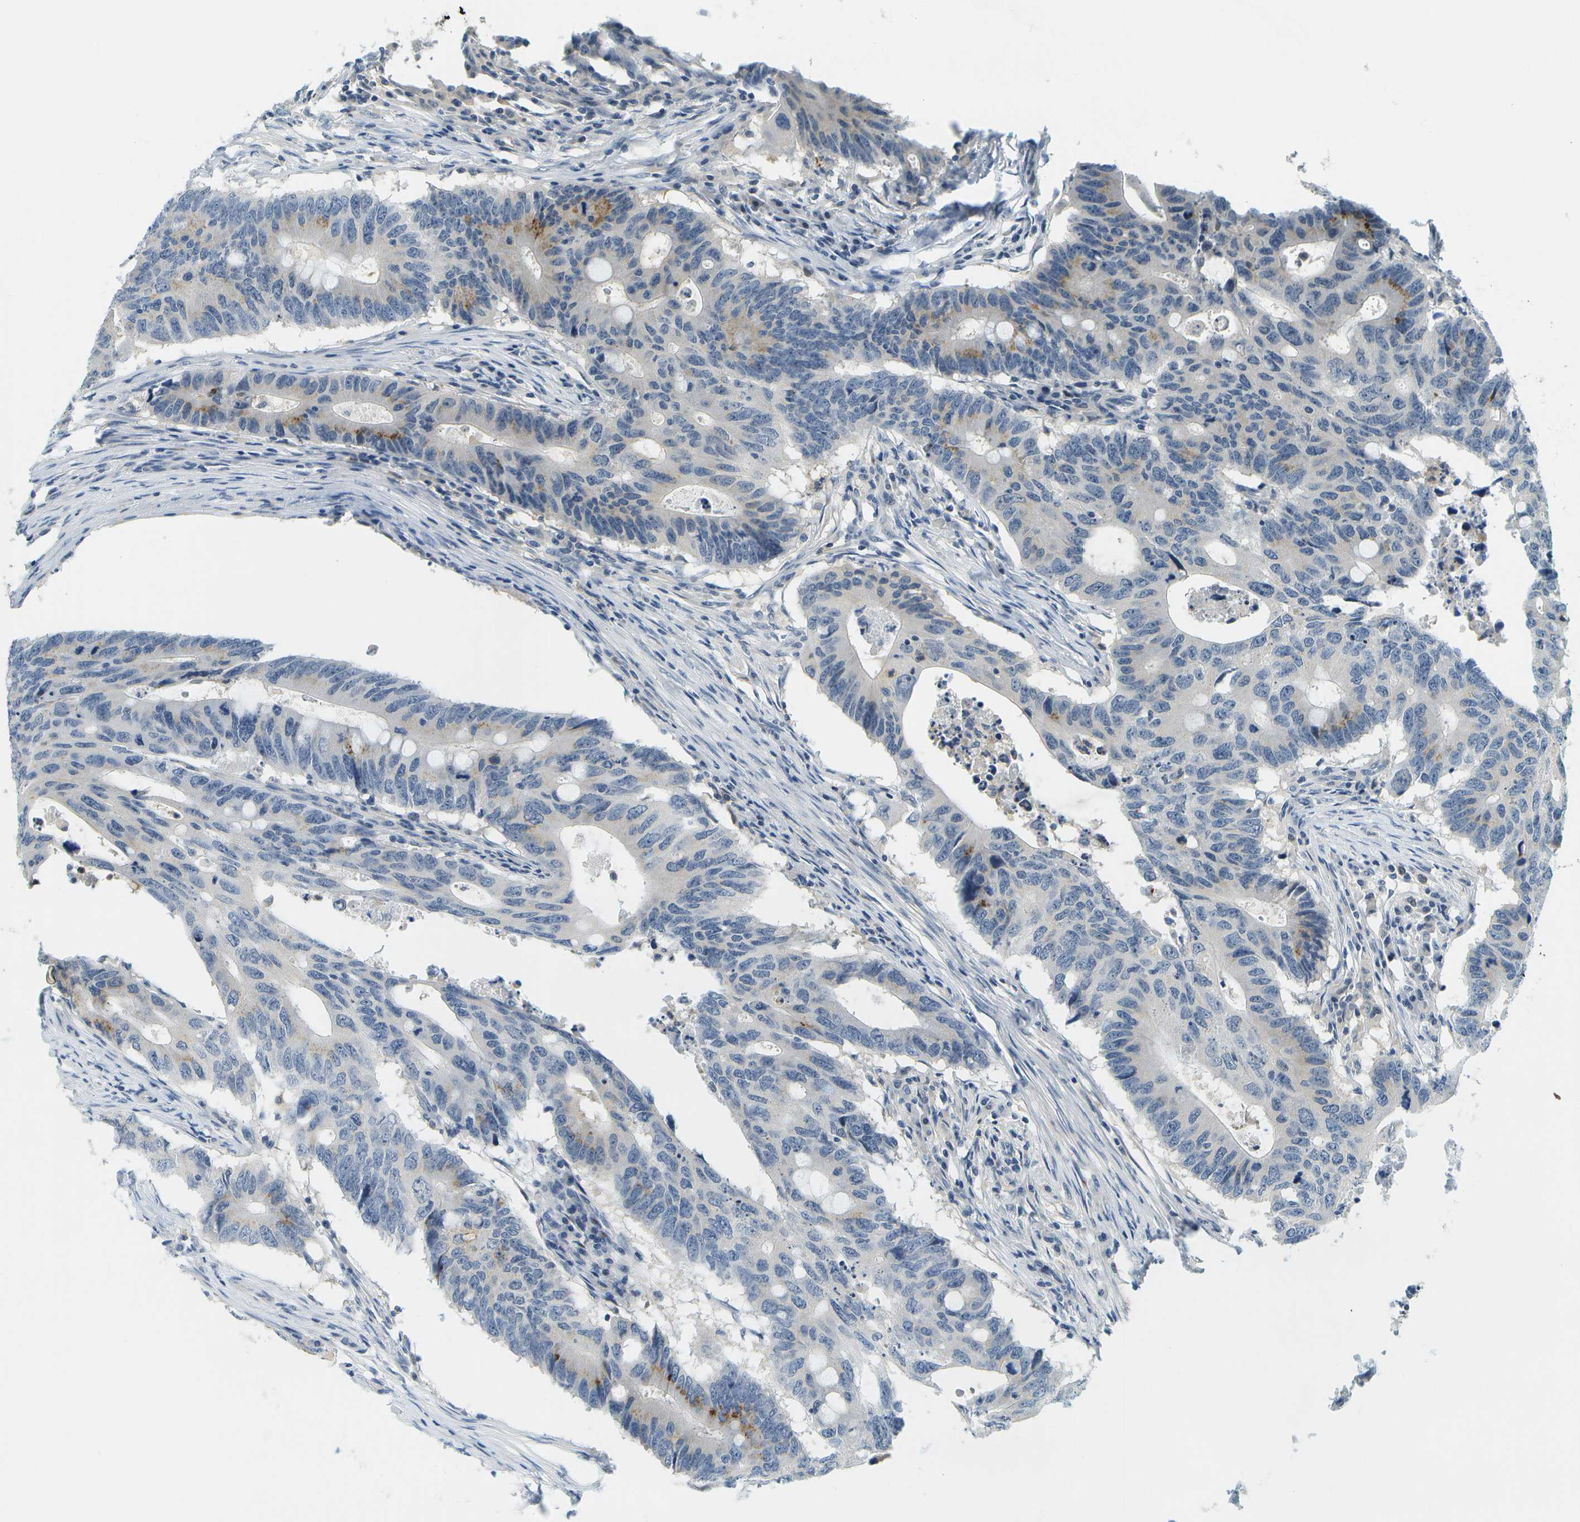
{"staining": {"intensity": "moderate", "quantity": "<25%", "location": "cytoplasmic/membranous"}, "tissue": "colorectal cancer", "cell_type": "Tumor cells", "image_type": "cancer", "snomed": [{"axis": "morphology", "description": "Adenocarcinoma, NOS"}, {"axis": "topography", "description": "Colon"}], "caption": "A high-resolution photomicrograph shows immunohistochemistry staining of colorectal cancer, which exhibits moderate cytoplasmic/membranous staining in approximately <25% of tumor cells.", "gene": "RASGRP2", "patient": {"sex": "male", "age": 71}}